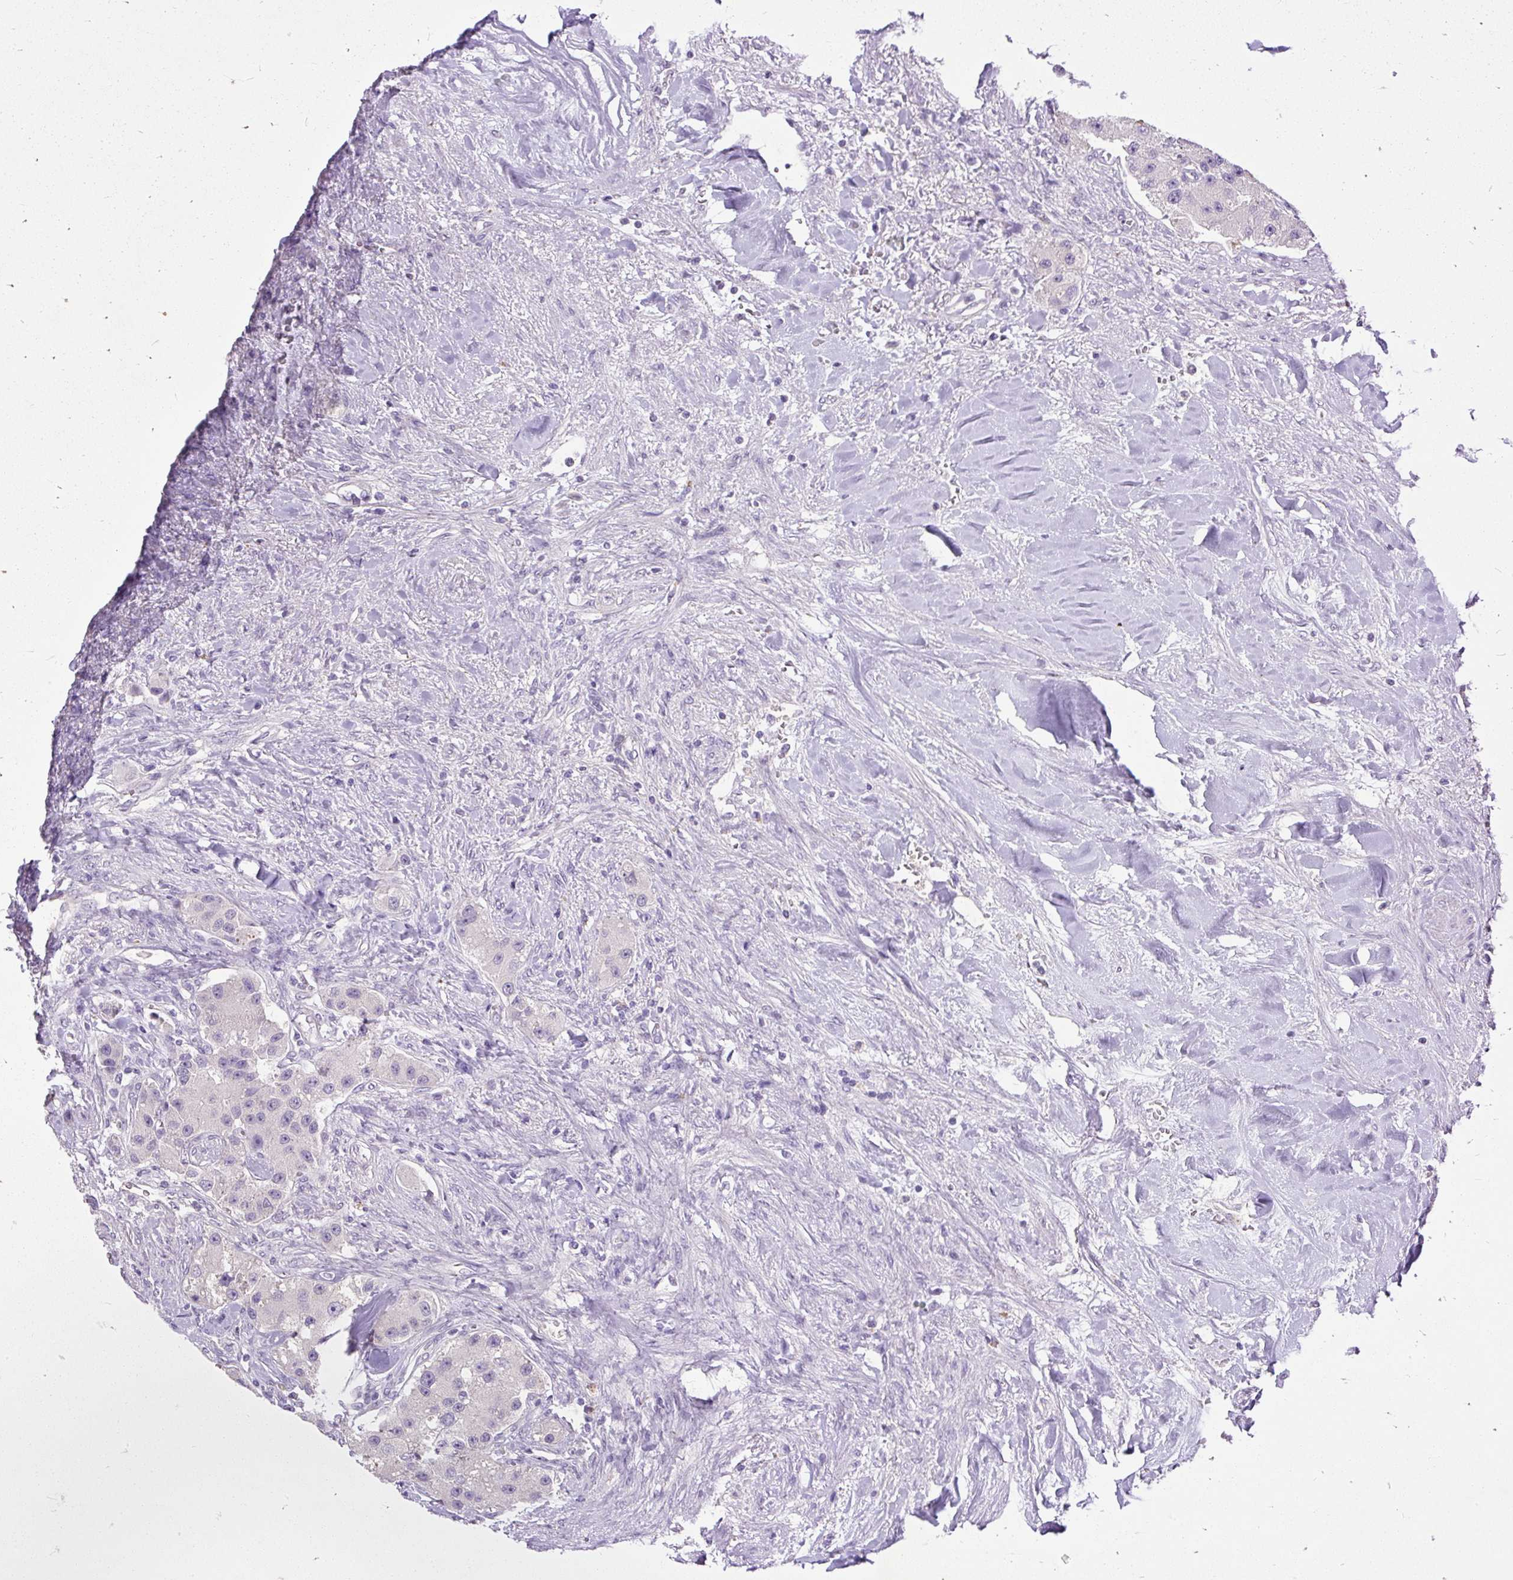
{"staining": {"intensity": "negative", "quantity": "none", "location": "none"}, "tissue": "carcinoid", "cell_type": "Tumor cells", "image_type": "cancer", "snomed": [{"axis": "morphology", "description": "Carcinoid, malignant, NOS"}, {"axis": "topography", "description": "Pancreas"}], "caption": "Protein analysis of malignant carcinoid demonstrates no significant expression in tumor cells.", "gene": "KRTAP20-3", "patient": {"sex": "male", "age": 41}}